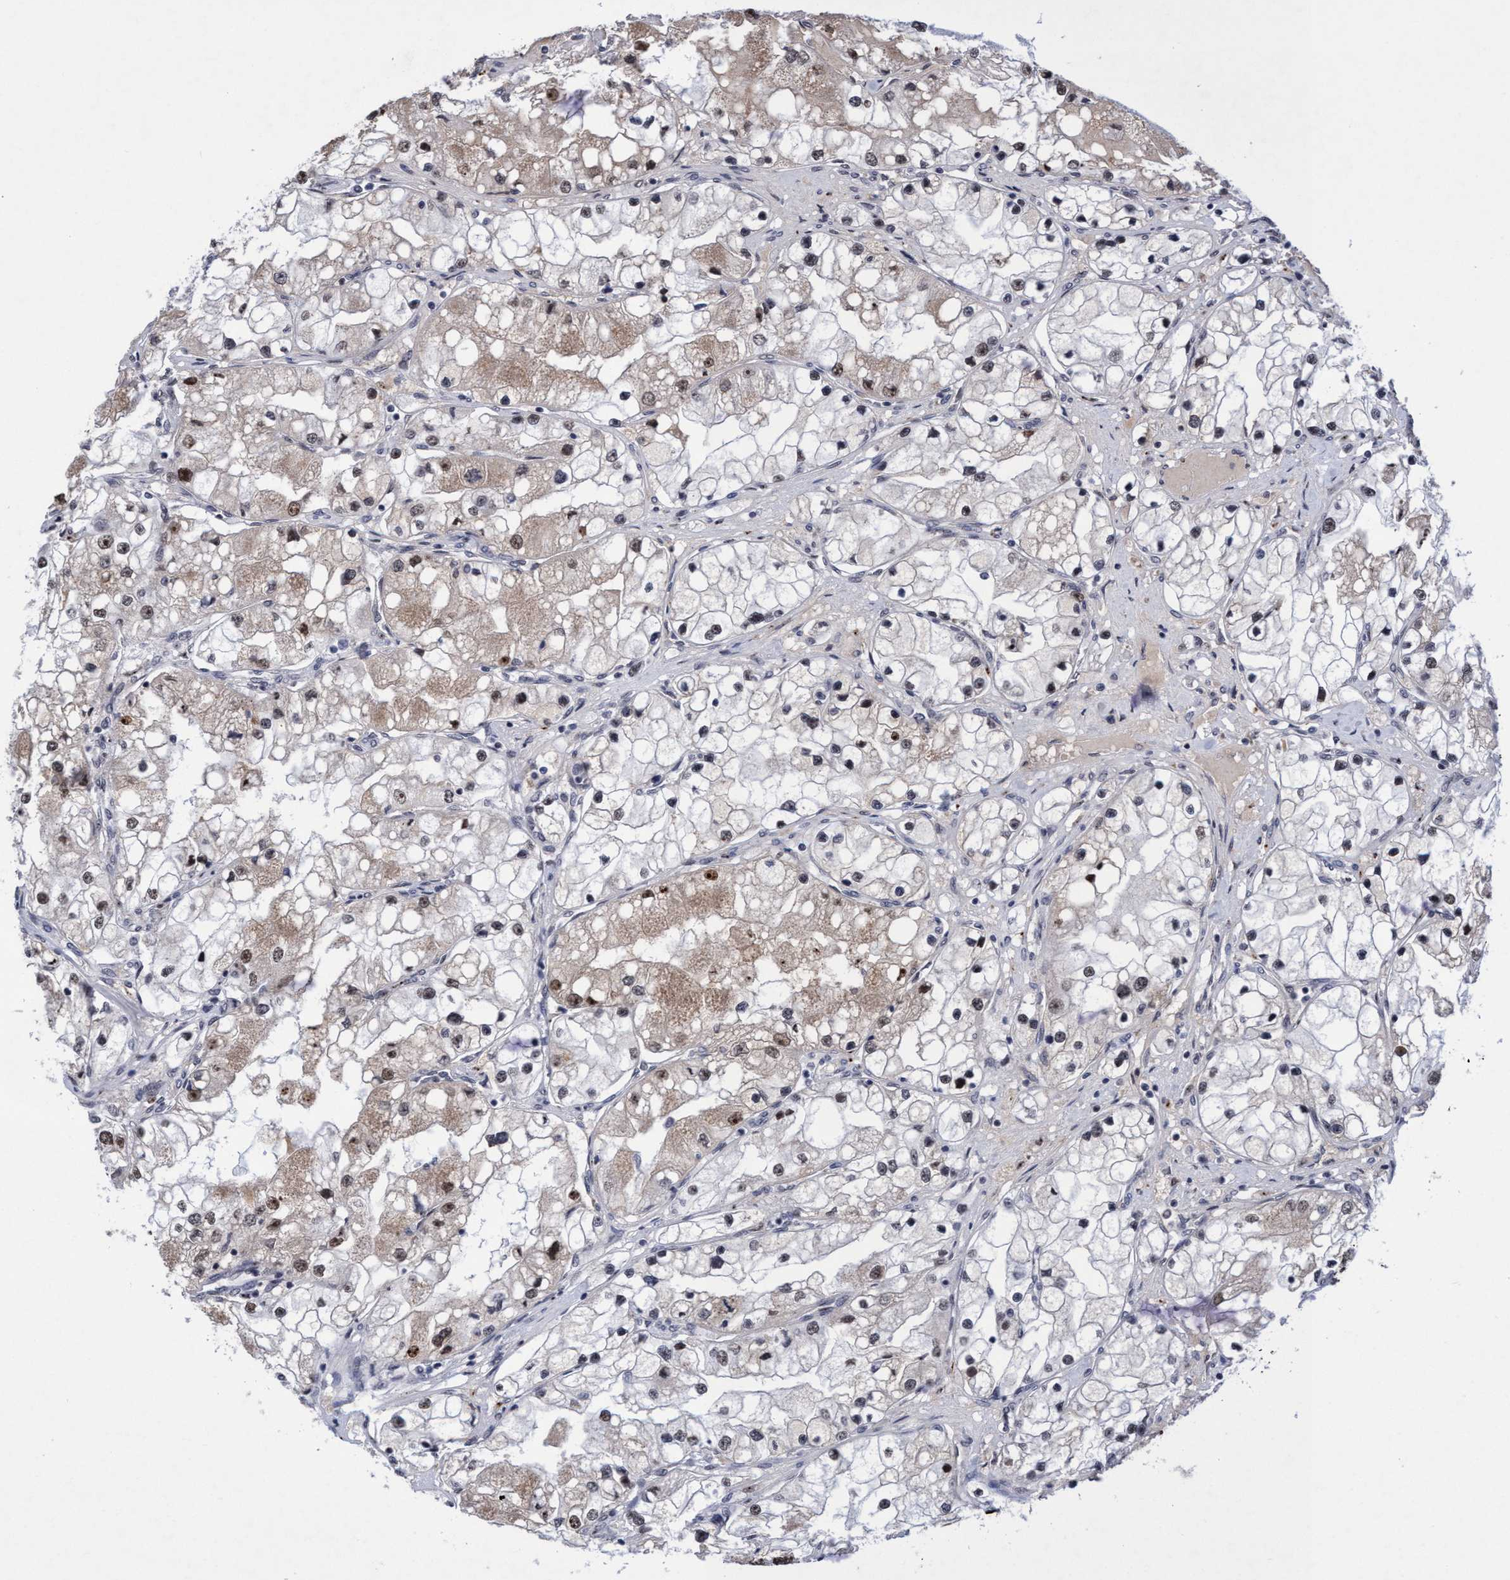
{"staining": {"intensity": "moderate", "quantity": "25%-75%", "location": "cytoplasmic/membranous,nuclear"}, "tissue": "renal cancer", "cell_type": "Tumor cells", "image_type": "cancer", "snomed": [{"axis": "morphology", "description": "Adenocarcinoma, NOS"}, {"axis": "topography", "description": "Kidney"}], "caption": "Protein expression analysis of human renal cancer (adenocarcinoma) reveals moderate cytoplasmic/membranous and nuclear expression in about 25%-75% of tumor cells. (brown staining indicates protein expression, while blue staining denotes nuclei).", "gene": "EFCAB10", "patient": {"sex": "male", "age": 68}}